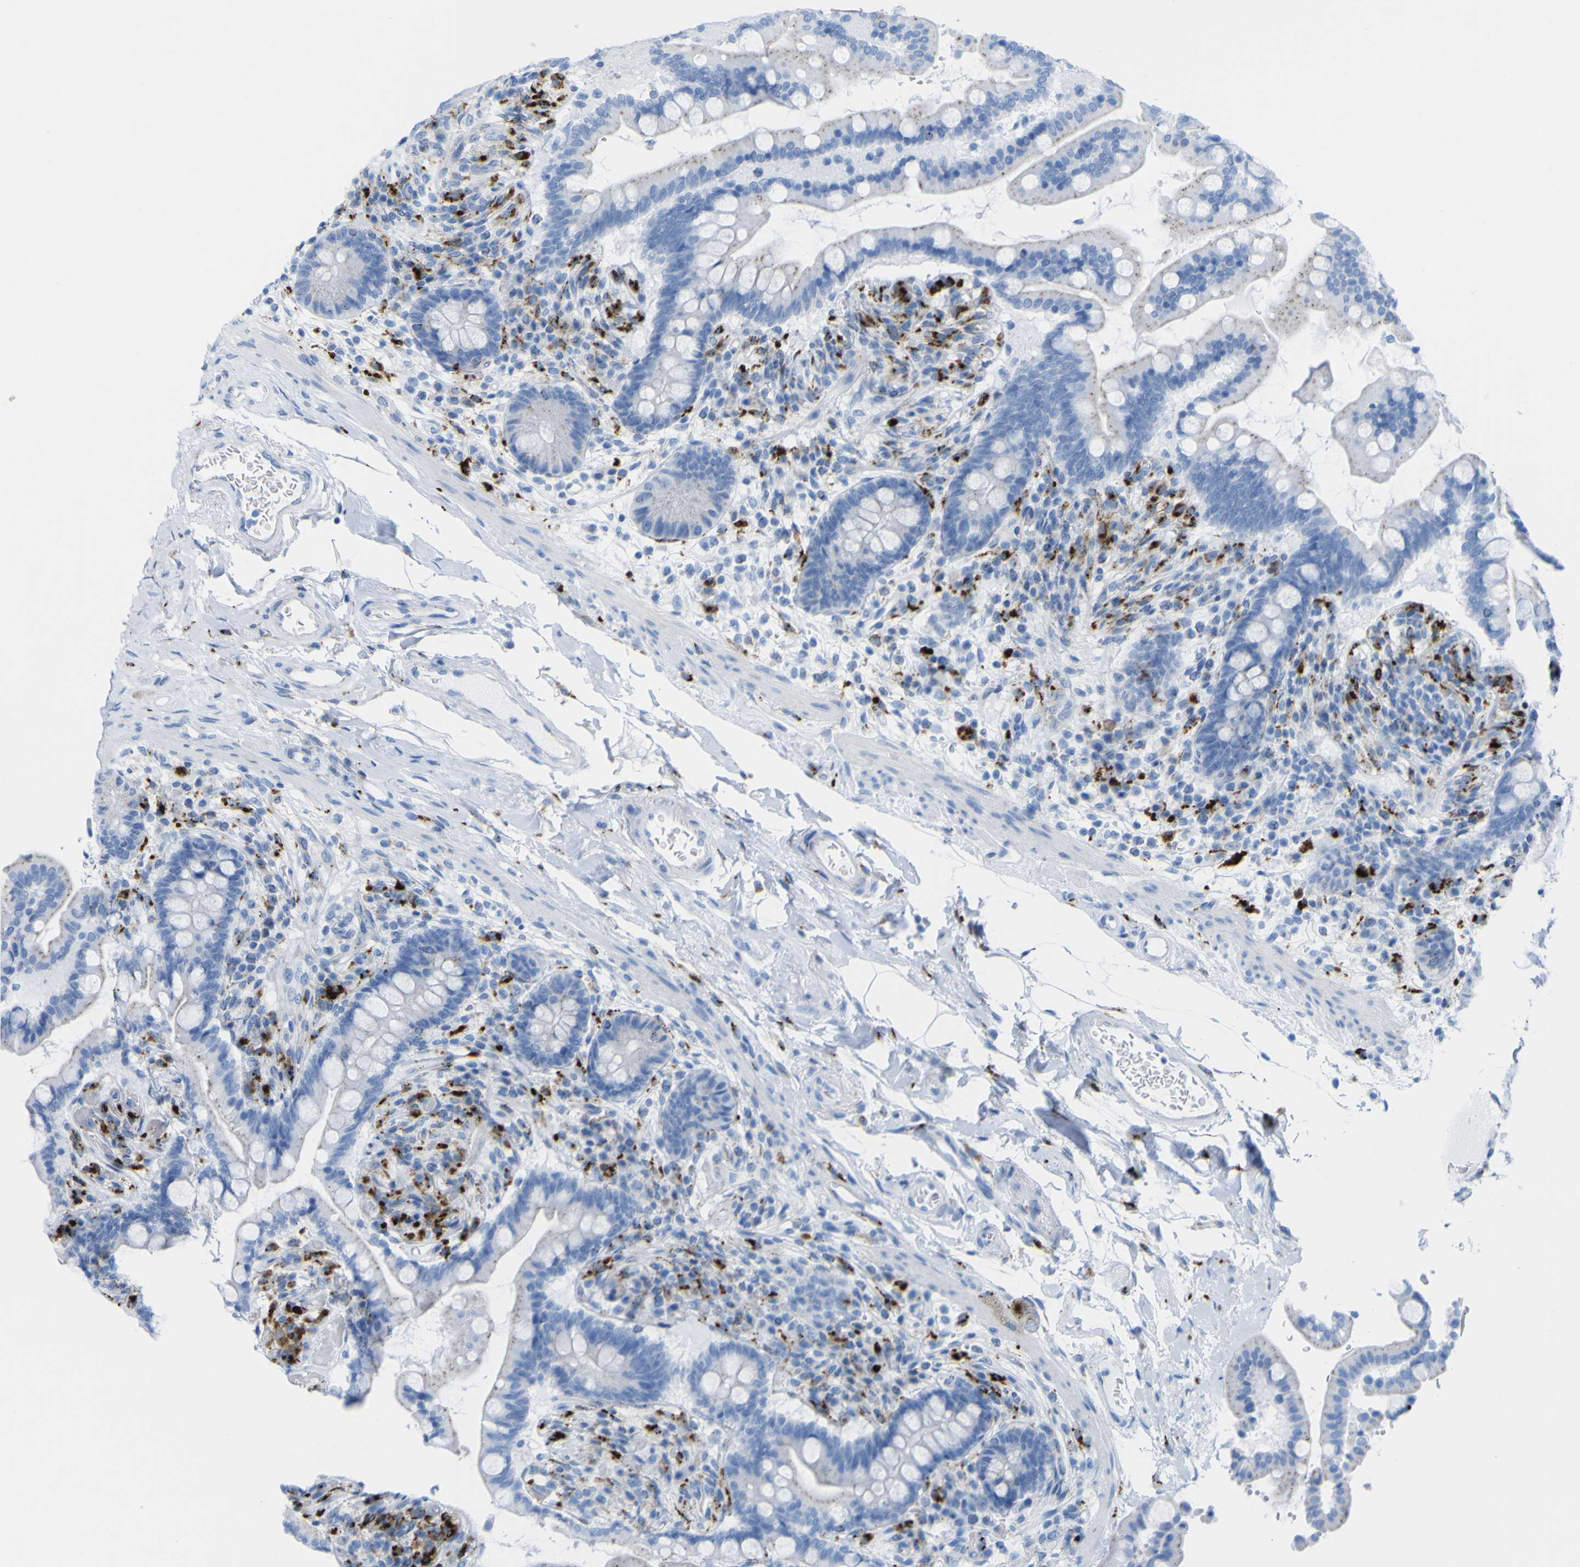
{"staining": {"intensity": "negative", "quantity": "none", "location": "none"}, "tissue": "colon", "cell_type": "Endothelial cells", "image_type": "normal", "snomed": [{"axis": "morphology", "description": "Normal tissue, NOS"}, {"axis": "topography", "description": "Colon"}], "caption": "This is a histopathology image of immunohistochemistry staining of benign colon, which shows no staining in endothelial cells.", "gene": "PLD3", "patient": {"sex": "male", "age": 73}}